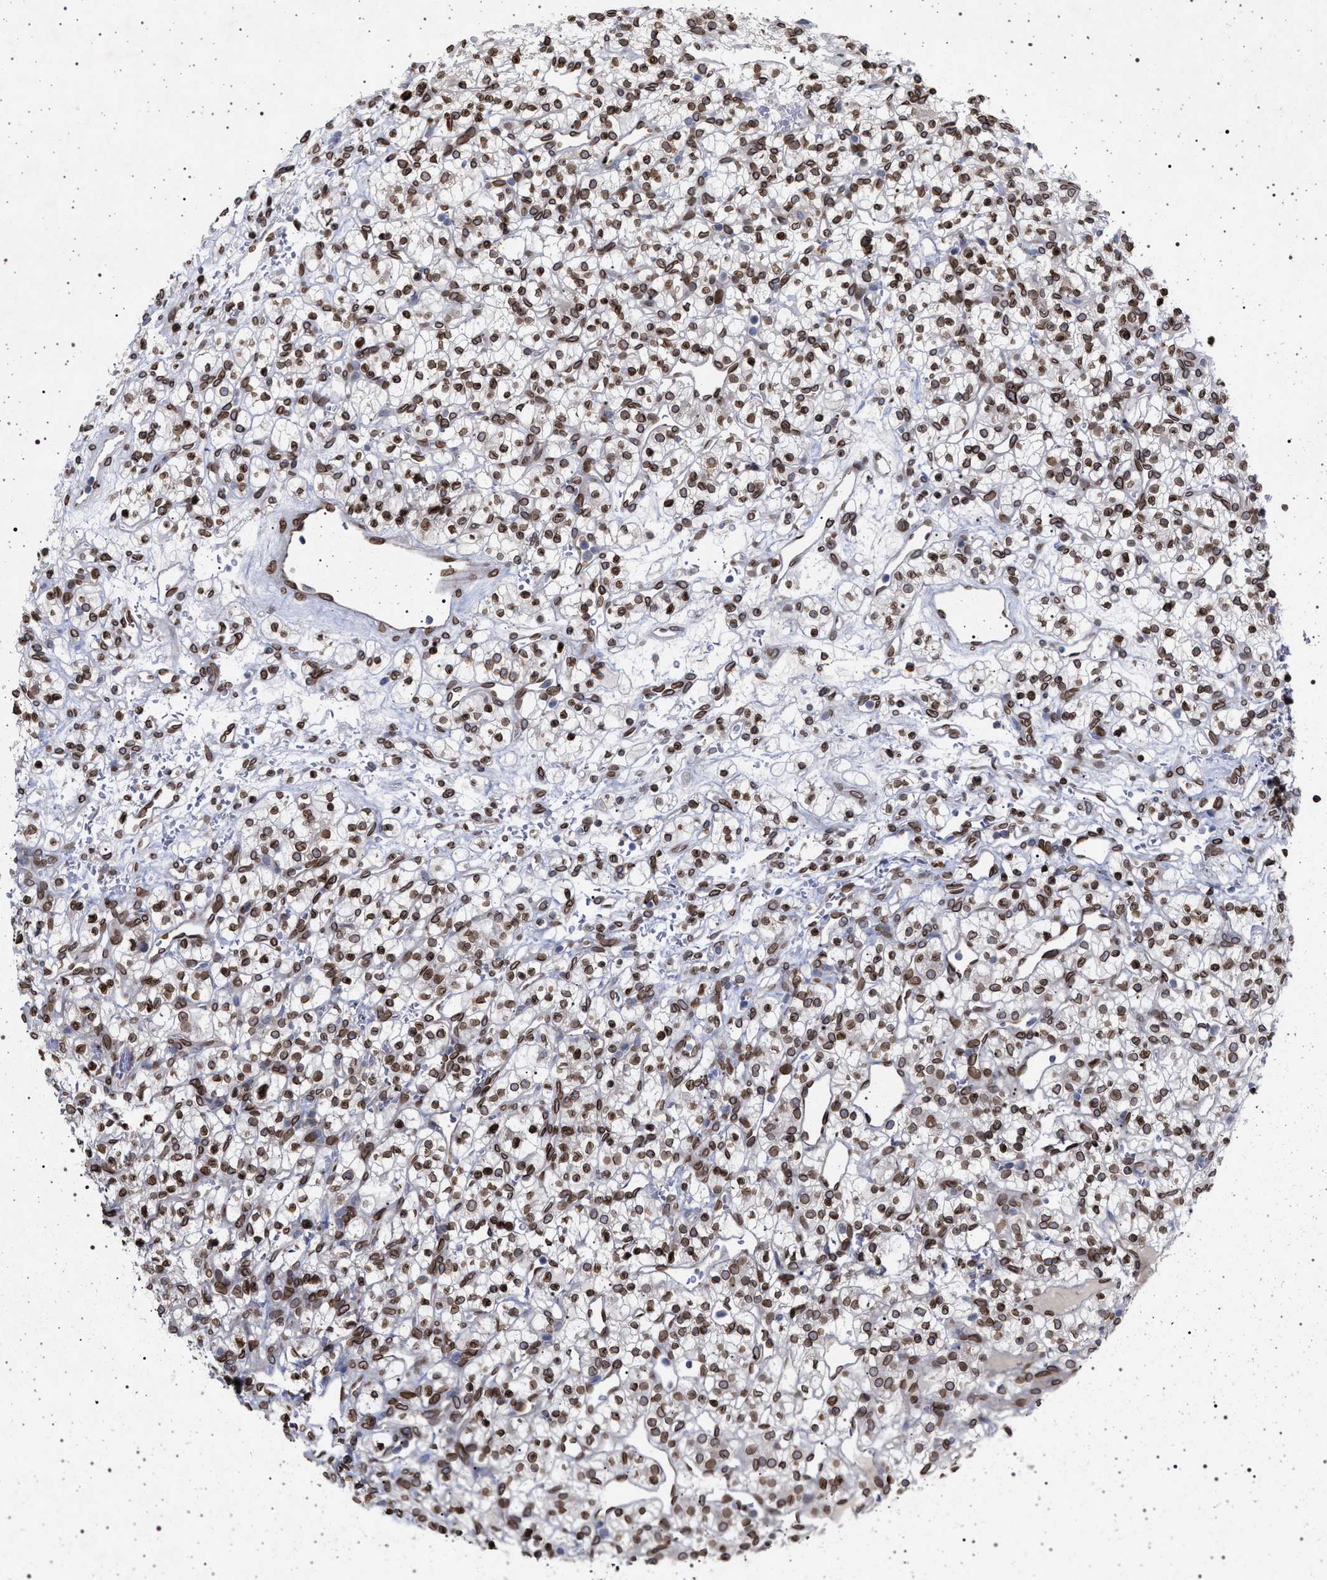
{"staining": {"intensity": "moderate", "quantity": ">75%", "location": "cytoplasmic/membranous,nuclear"}, "tissue": "renal cancer", "cell_type": "Tumor cells", "image_type": "cancer", "snomed": [{"axis": "morphology", "description": "Adenocarcinoma, NOS"}, {"axis": "topography", "description": "Kidney"}], "caption": "Immunohistochemical staining of renal cancer (adenocarcinoma) demonstrates medium levels of moderate cytoplasmic/membranous and nuclear protein expression in approximately >75% of tumor cells. The staining is performed using DAB (3,3'-diaminobenzidine) brown chromogen to label protein expression. The nuclei are counter-stained blue using hematoxylin.", "gene": "ING2", "patient": {"sex": "female", "age": 57}}